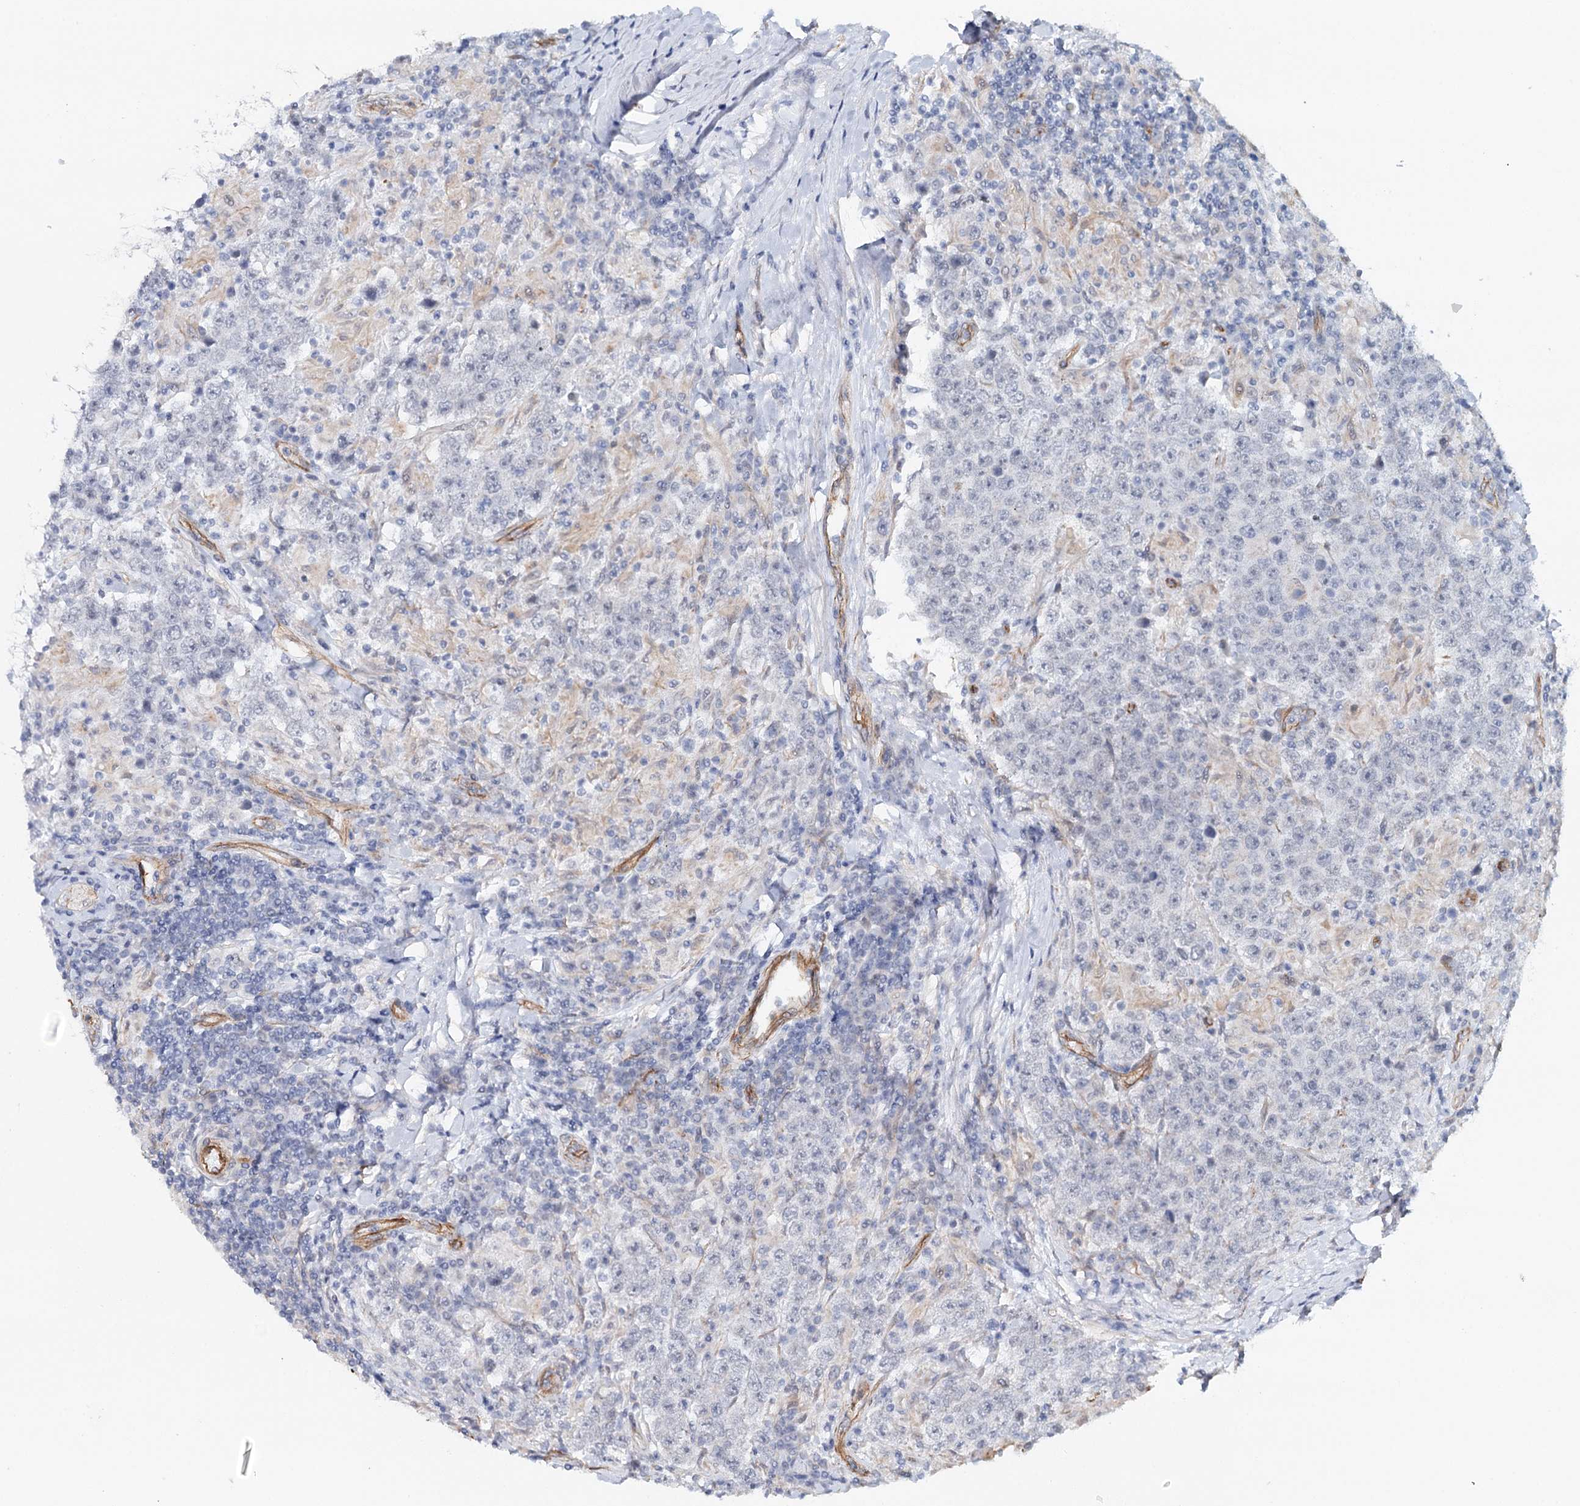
{"staining": {"intensity": "negative", "quantity": "none", "location": "none"}, "tissue": "testis cancer", "cell_type": "Tumor cells", "image_type": "cancer", "snomed": [{"axis": "morphology", "description": "Normal tissue, NOS"}, {"axis": "morphology", "description": "Urothelial carcinoma, High grade"}, {"axis": "morphology", "description": "Seminoma, NOS"}, {"axis": "morphology", "description": "Carcinoma, Embryonal, NOS"}, {"axis": "topography", "description": "Urinary bladder"}, {"axis": "topography", "description": "Testis"}], "caption": "There is no significant staining in tumor cells of testis cancer.", "gene": "SYNPO", "patient": {"sex": "male", "age": 41}}